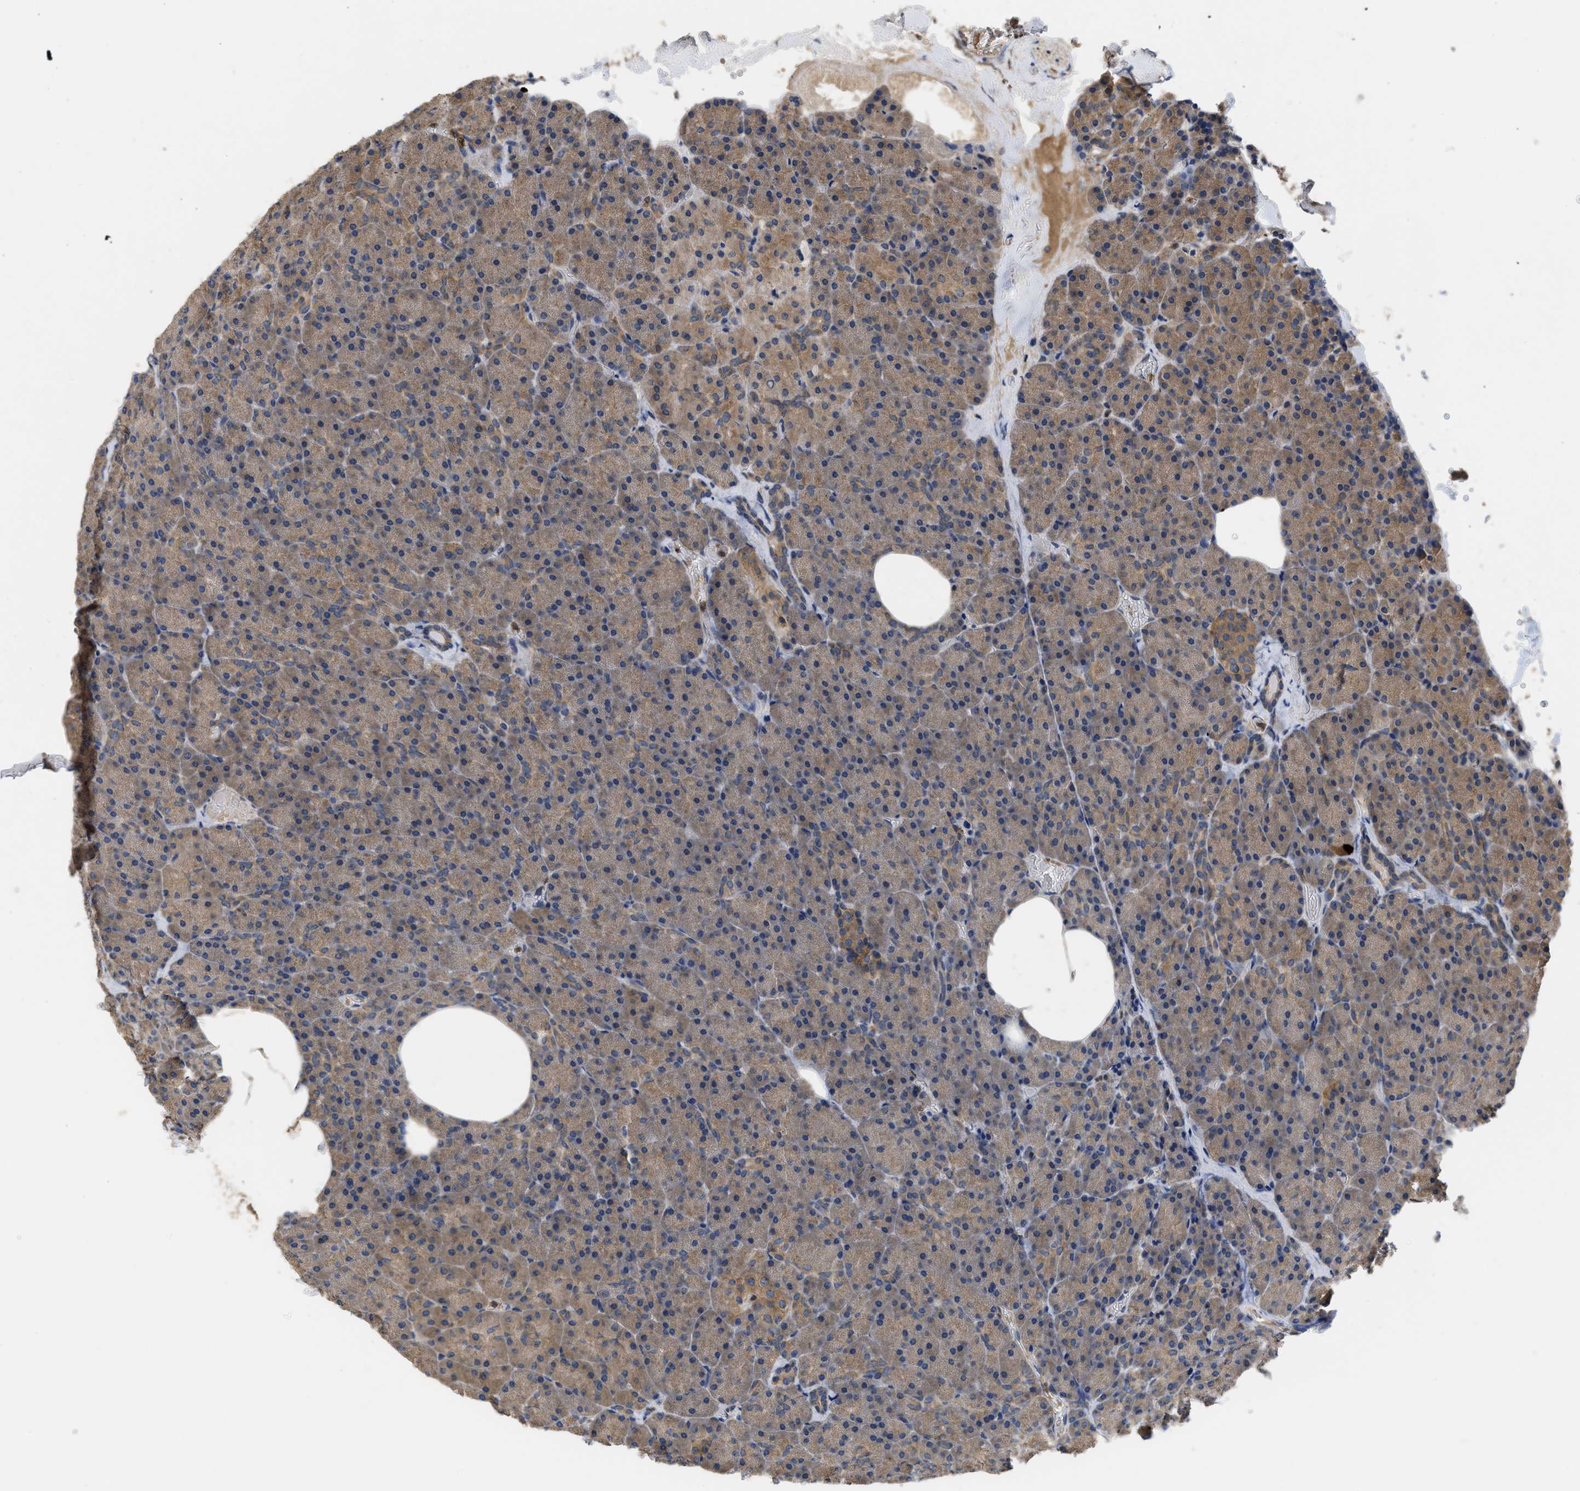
{"staining": {"intensity": "weak", "quantity": ">75%", "location": "cytoplasmic/membranous"}, "tissue": "pancreas", "cell_type": "Exocrine glandular cells", "image_type": "normal", "snomed": [{"axis": "morphology", "description": "Normal tissue, NOS"}, {"axis": "morphology", "description": "Carcinoid, malignant, NOS"}, {"axis": "topography", "description": "Pancreas"}], "caption": "Normal pancreas reveals weak cytoplasmic/membranous expression in about >75% of exocrine glandular cells, visualized by immunohistochemistry.", "gene": "RNF216", "patient": {"sex": "female", "age": 35}}